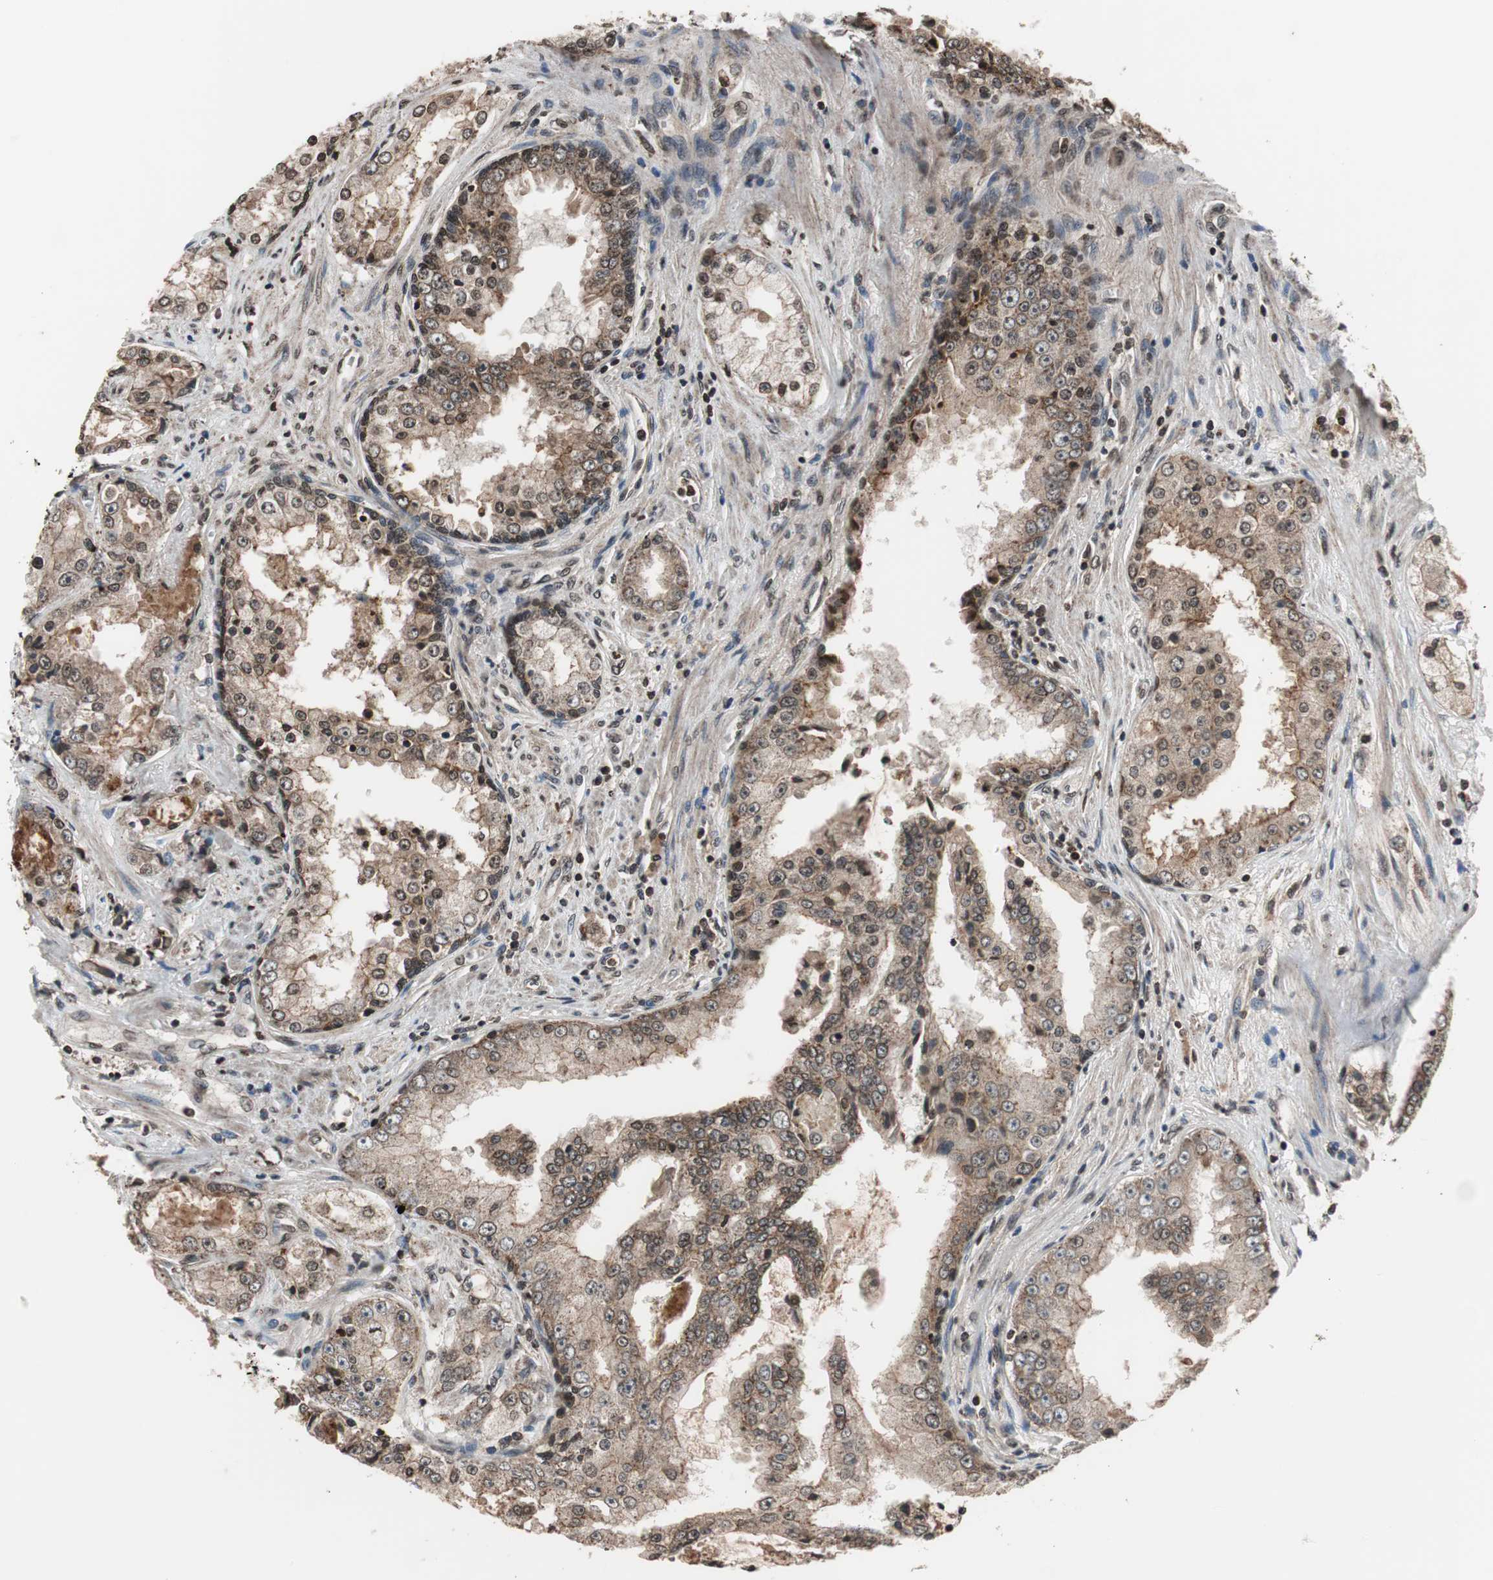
{"staining": {"intensity": "weak", "quantity": "25%-75%", "location": "cytoplasmic/membranous,nuclear"}, "tissue": "prostate cancer", "cell_type": "Tumor cells", "image_type": "cancer", "snomed": [{"axis": "morphology", "description": "Adenocarcinoma, High grade"}, {"axis": "topography", "description": "Prostate"}], "caption": "Immunohistochemical staining of human prostate cancer displays weak cytoplasmic/membranous and nuclear protein positivity in about 25%-75% of tumor cells. (IHC, brightfield microscopy, high magnification).", "gene": "RFC1", "patient": {"sex": "male", "age": 73}}